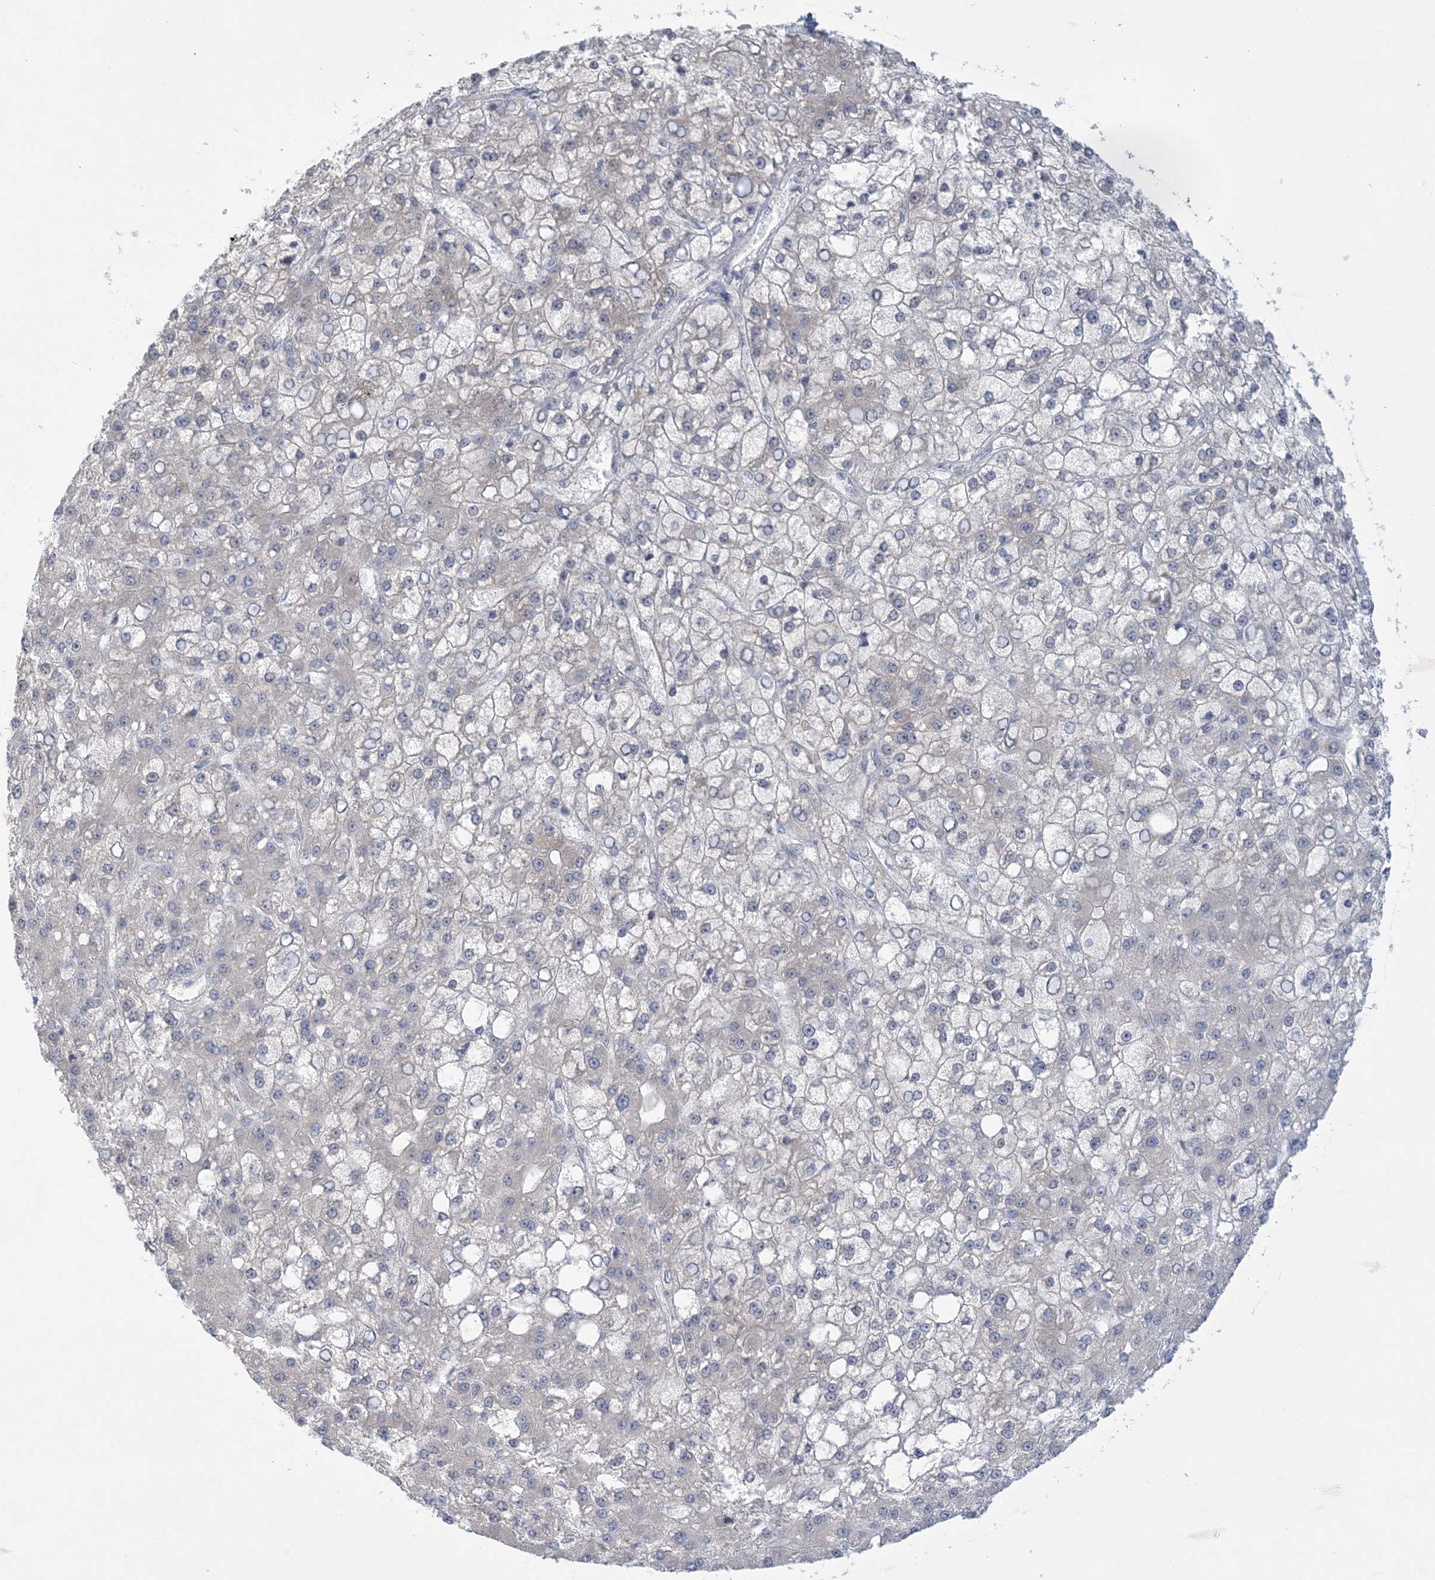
{"staining": {"intensity": "negative", "quantity": "none", "location": "none"}, "tissue": "liver cancer", "cell_type": "Tumor cells", "image_type": "cancer", "snomed": [{"axis": "morphology", "description": "Carcinoma, Hepatocellular, NOS"}, {"axis": "topography", "description": "Liver"}], "caption": "High magnification brightfield microscopy of liver cancer stained with DAB (3,3'-diaminobenzidine) (brown) and counterstained with hematoxylin (blue): tumor cells show no significant staining.", "gene": "TRMT10C", "patient": {"sex": "male", "age": 67}}